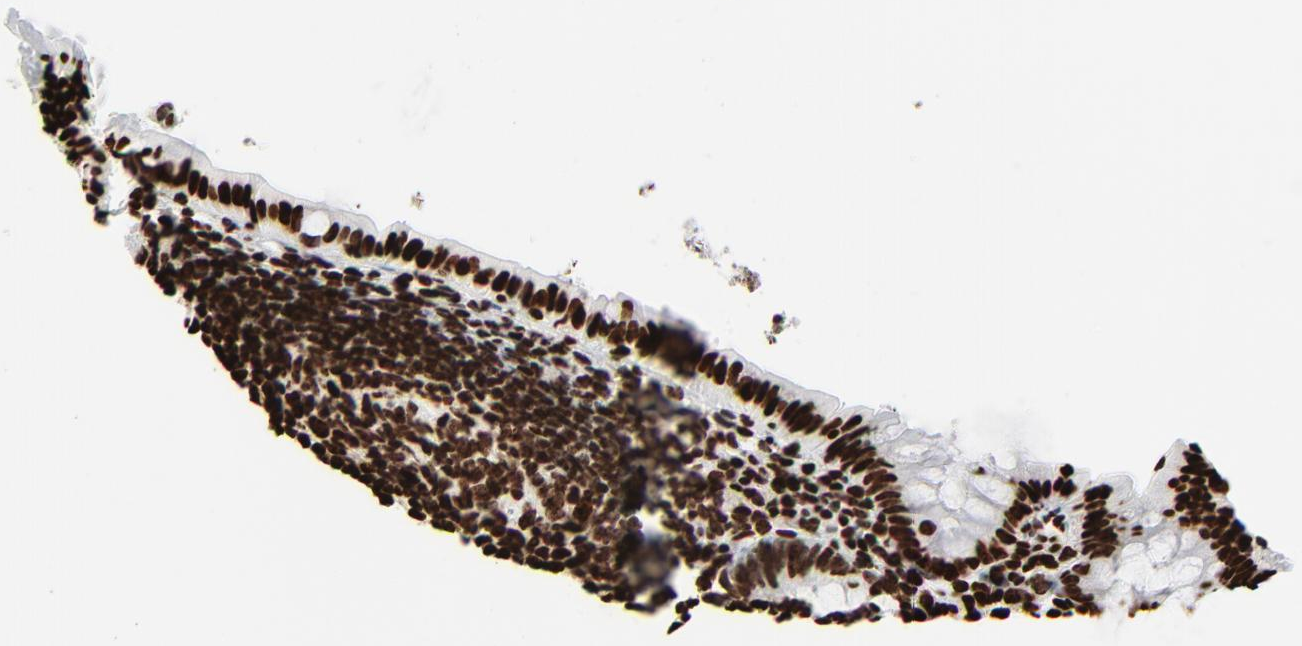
{"staining": {"intensity": "strong", "quantity": ">75%", "location": "nuclear"}, "tissue": "appendix", "cell_type": "Glandular cells", "image_type": "normal", "snomed": [{"axis": "morphology", "description": "Normal tissue, NOS"}, {"axis": "topography", "description": "Appendix"}], "caption": "IHC micrograph of unremarkable appendix: appendix stained using immunohistochemistry (IHC) reveals high levels of strong protein expression localized specifically in the nuclear of glandular cells, appearing as a nuclear brown color.", "gene": "H3", "patient": {"sex": "female", "age": 10}}